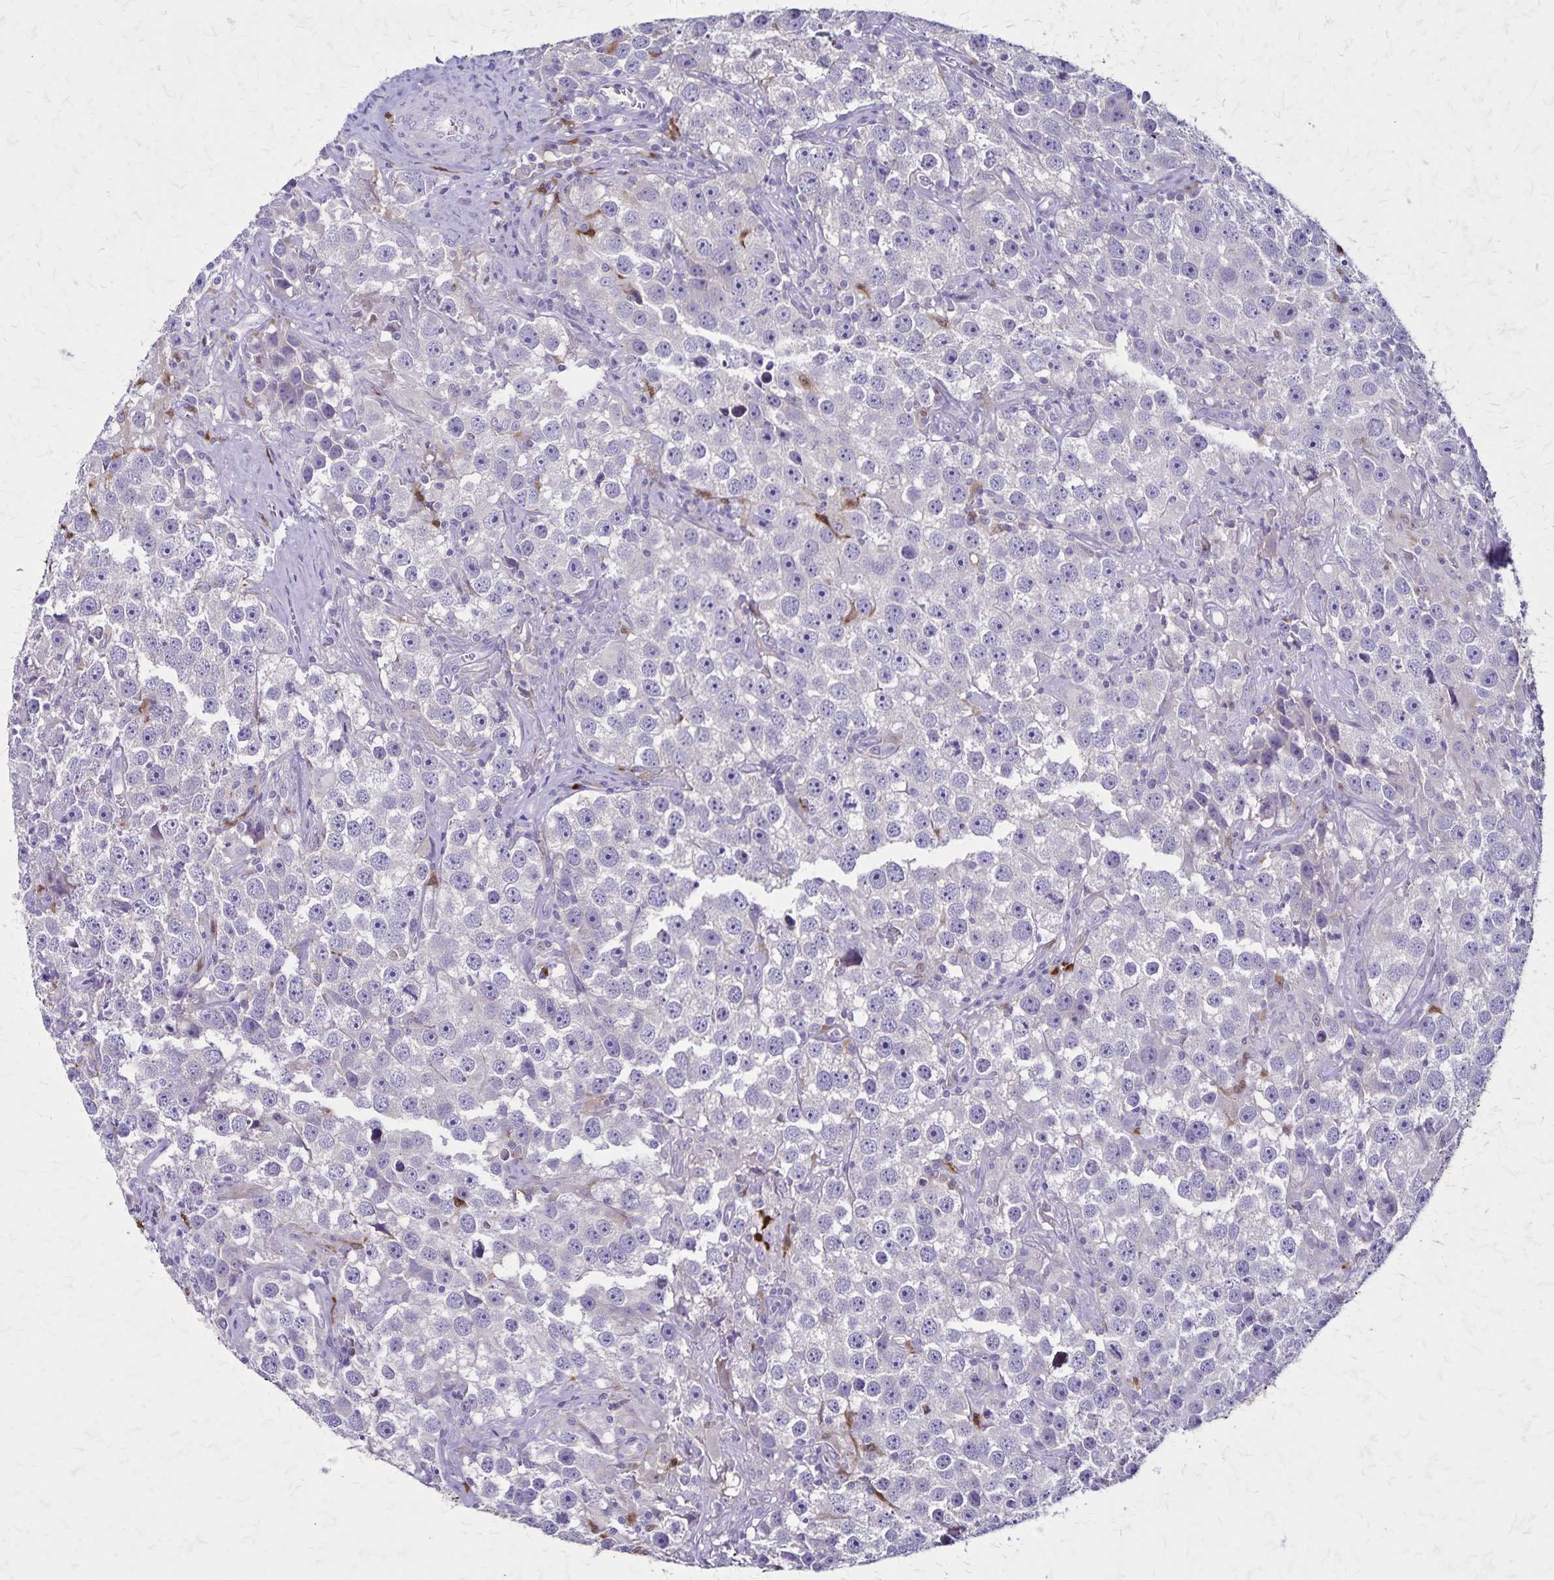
{"staining": {"intensity": "negative", "quantity": "none", "location": "none"}, "tissue": "testis cancer", "cell_type": "Tumor cells", "image_type": "cancer", "snomed": [{"axis": "morphology", "description": "Seminoma, NOS"}, {"axis": "topography", "description": "Testis"}], "caption": "Immunohistochemical staining of human seminoma (testis) shows no significant positivity in tumor cells.", "gene": "ULBP3", "patient": {"sex": "male", "age": 49}}